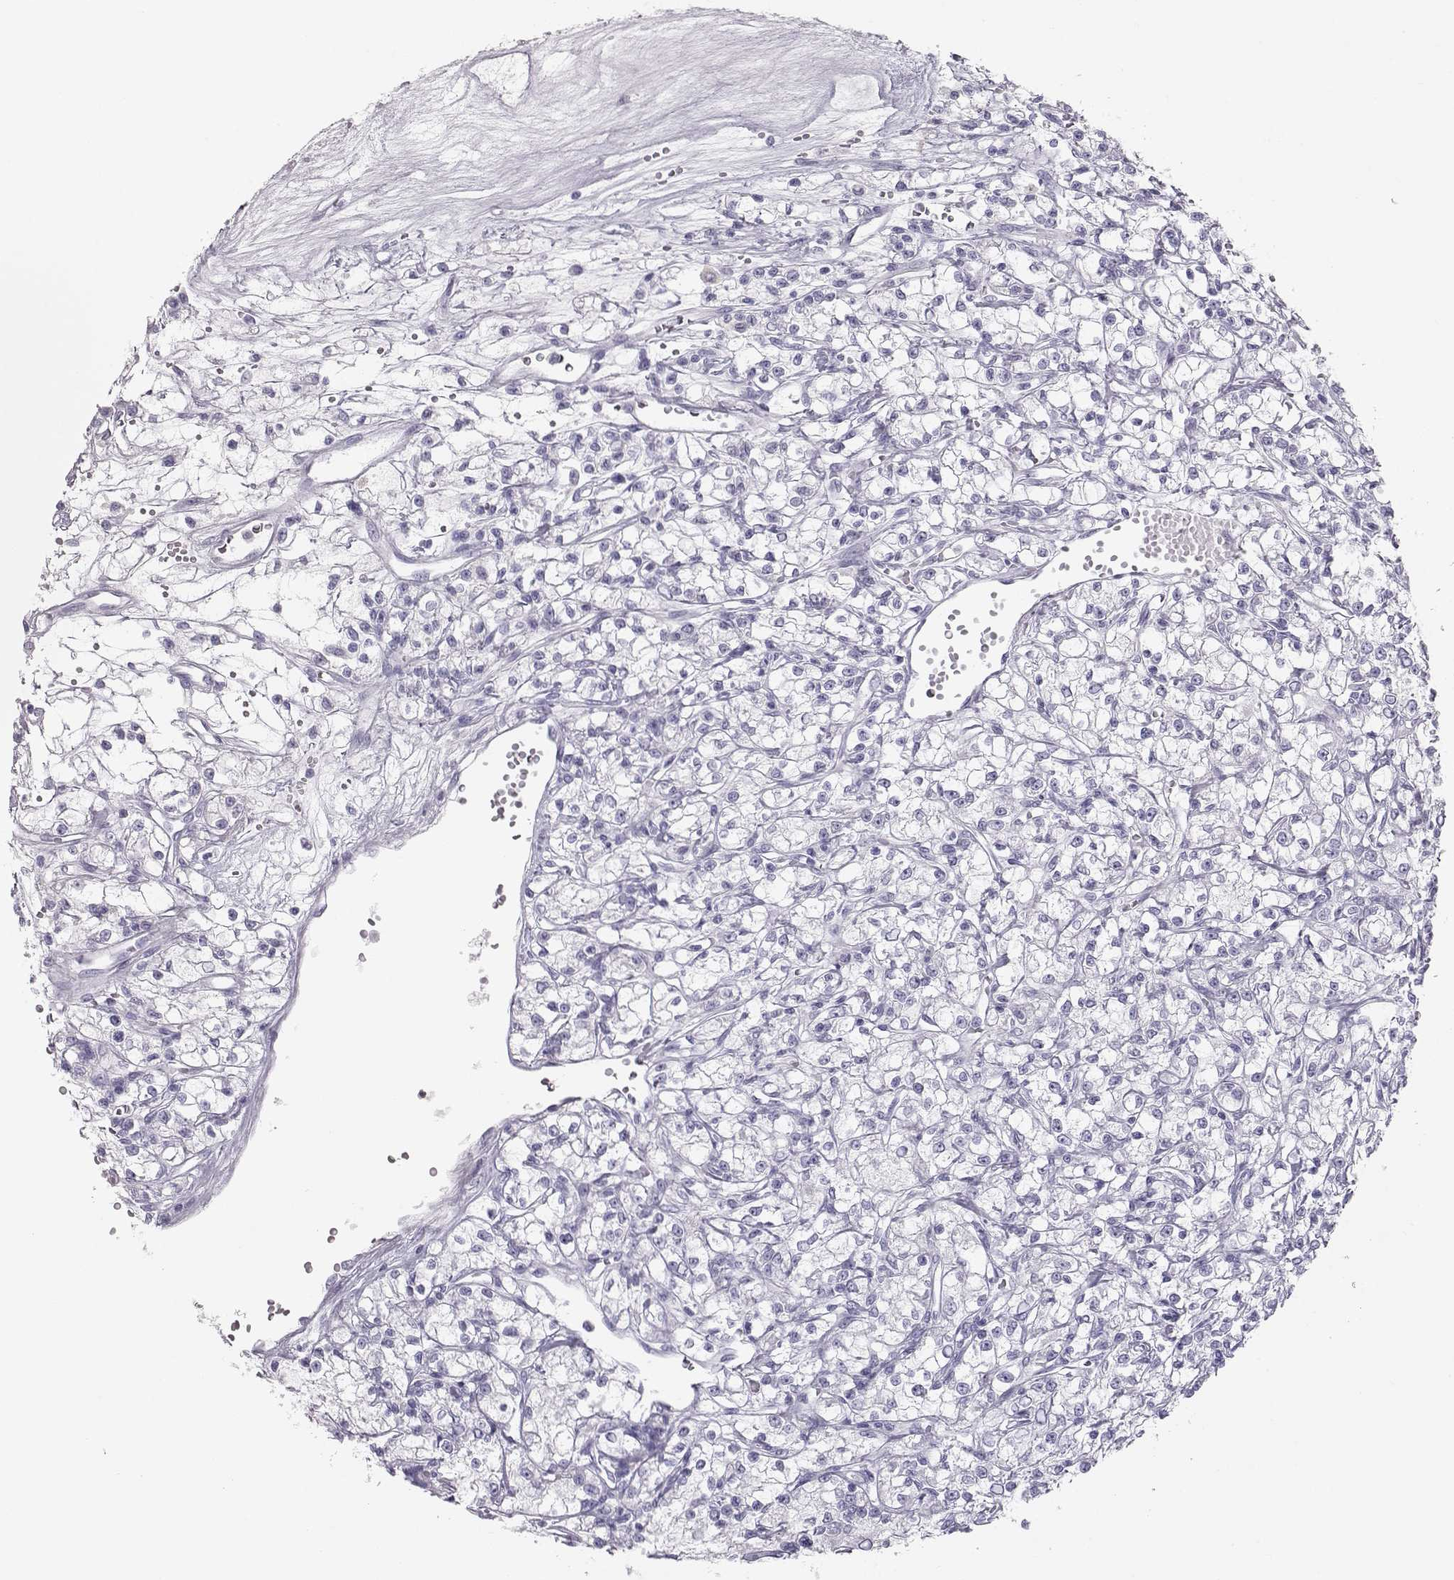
{"staining": {"intensity": "negative", "quantity": "none", "location": "none"}, "tissue": "renal cancer", "cell_type": "Tumor cells", "image_type": "cancer", "snomed": [{"axis": "morphology", "description": "Adenocarcinoma, NOS"}, {"axis": "topography", "description": "Kidney"}], "caption": "Tumor cells show no significant protein positivity in renal cancer.", "gene": "MIP", "patient": {"sex": "female", "age": 59}}